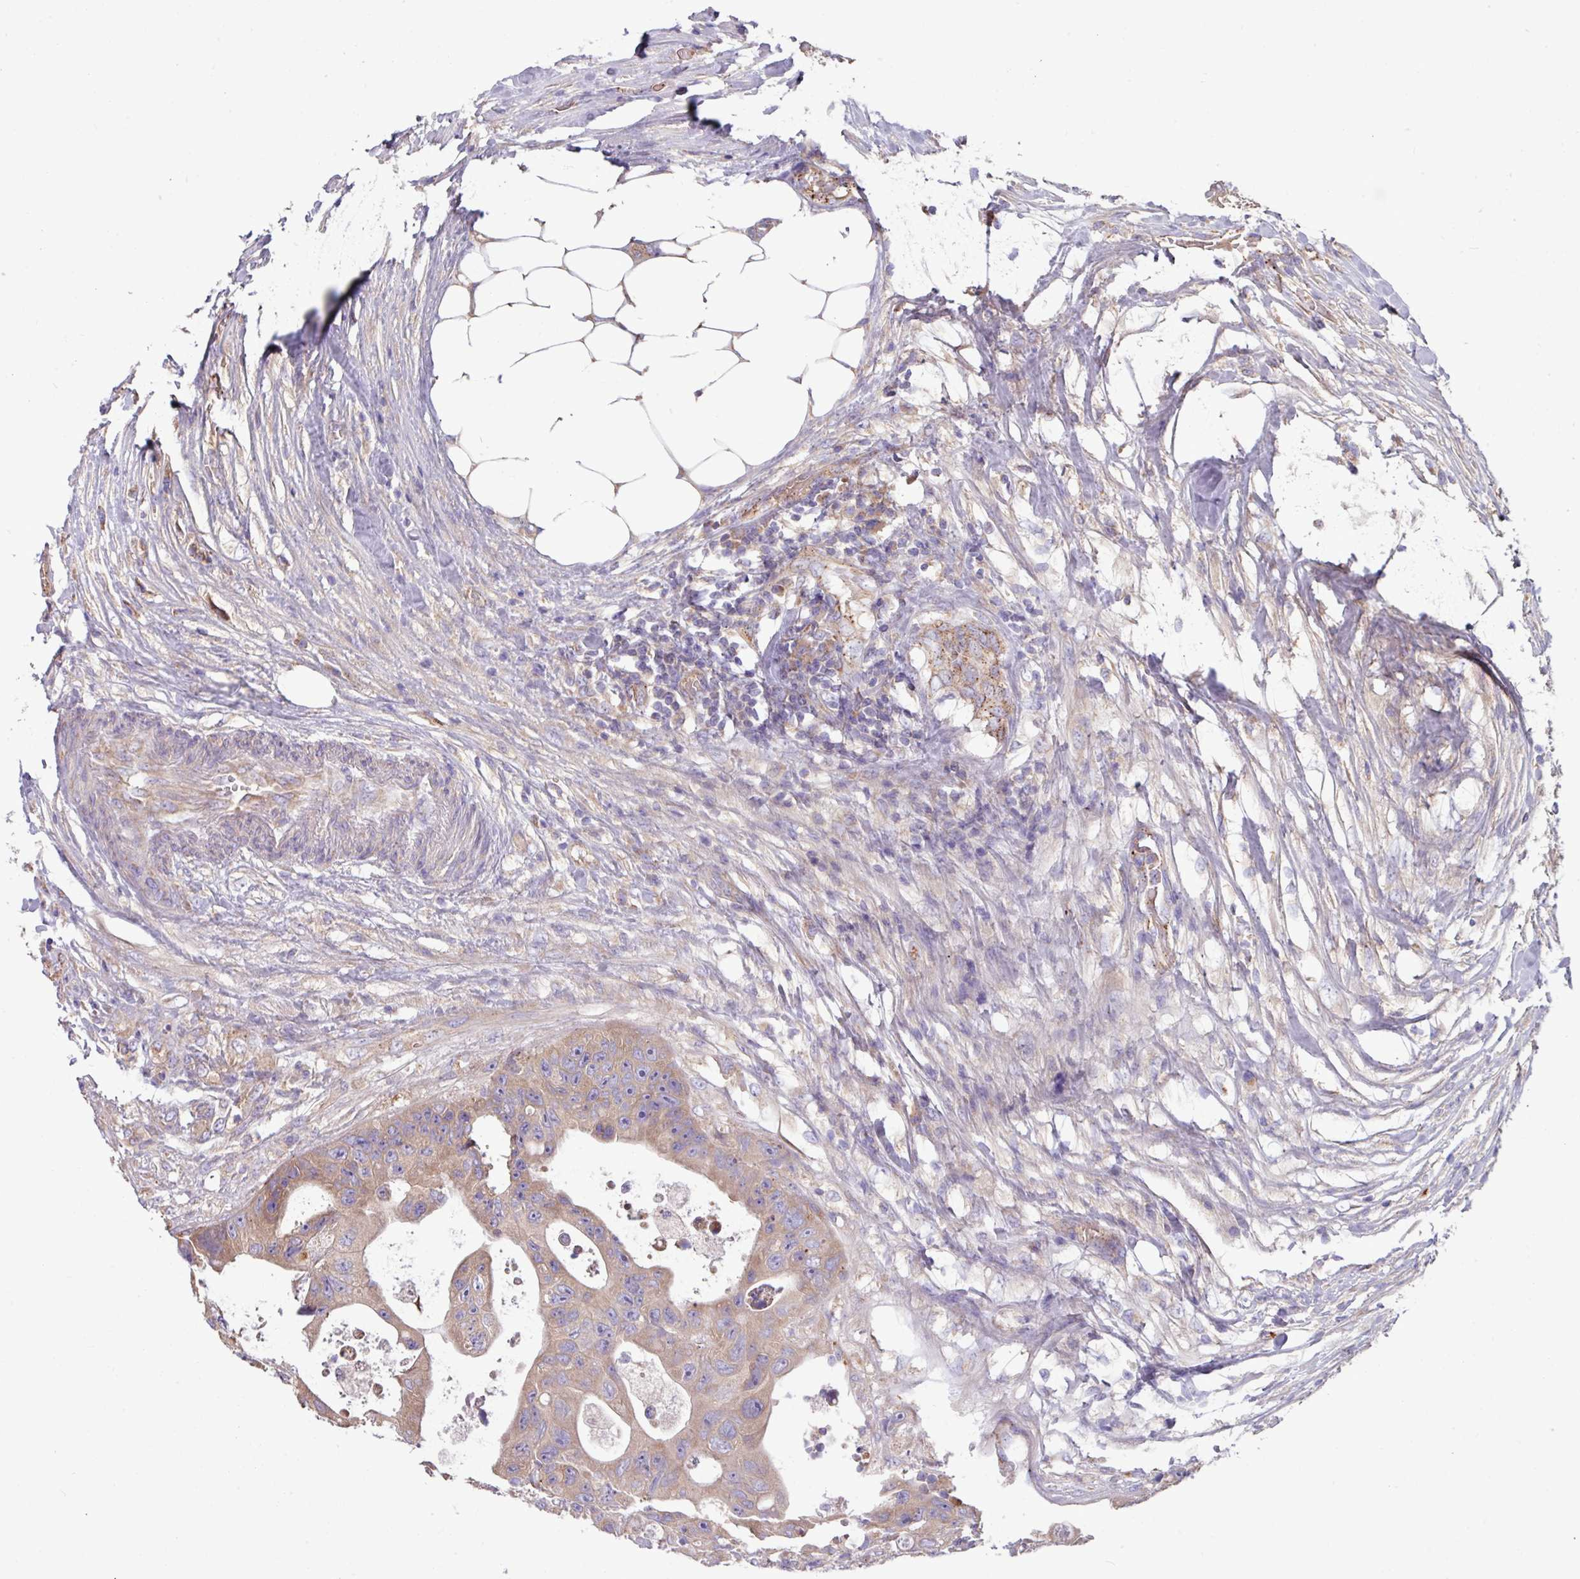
{"staining": {"intensity": "weak", "quantity": ">75%", "location": "cytoplasmic/membranous"}, "tissue": "colorectal cancer", "cell_type": "Tumor cells", "image_type": "cancer", "snomed": [{"axis": "morphology", "description": "Adenocarcinoma, NOS"}, {"axis": "topography", "description": "Colon"}], "caption": "This is an image of immunohistochemistry (IHC) staining of colorectal cancer (adenocarcinoma), which shows weak expression in the cytoplasmic/membranous of tumor cells.", "gene": "PPM1J", "patient": {"sex": "female", "age": 46}}